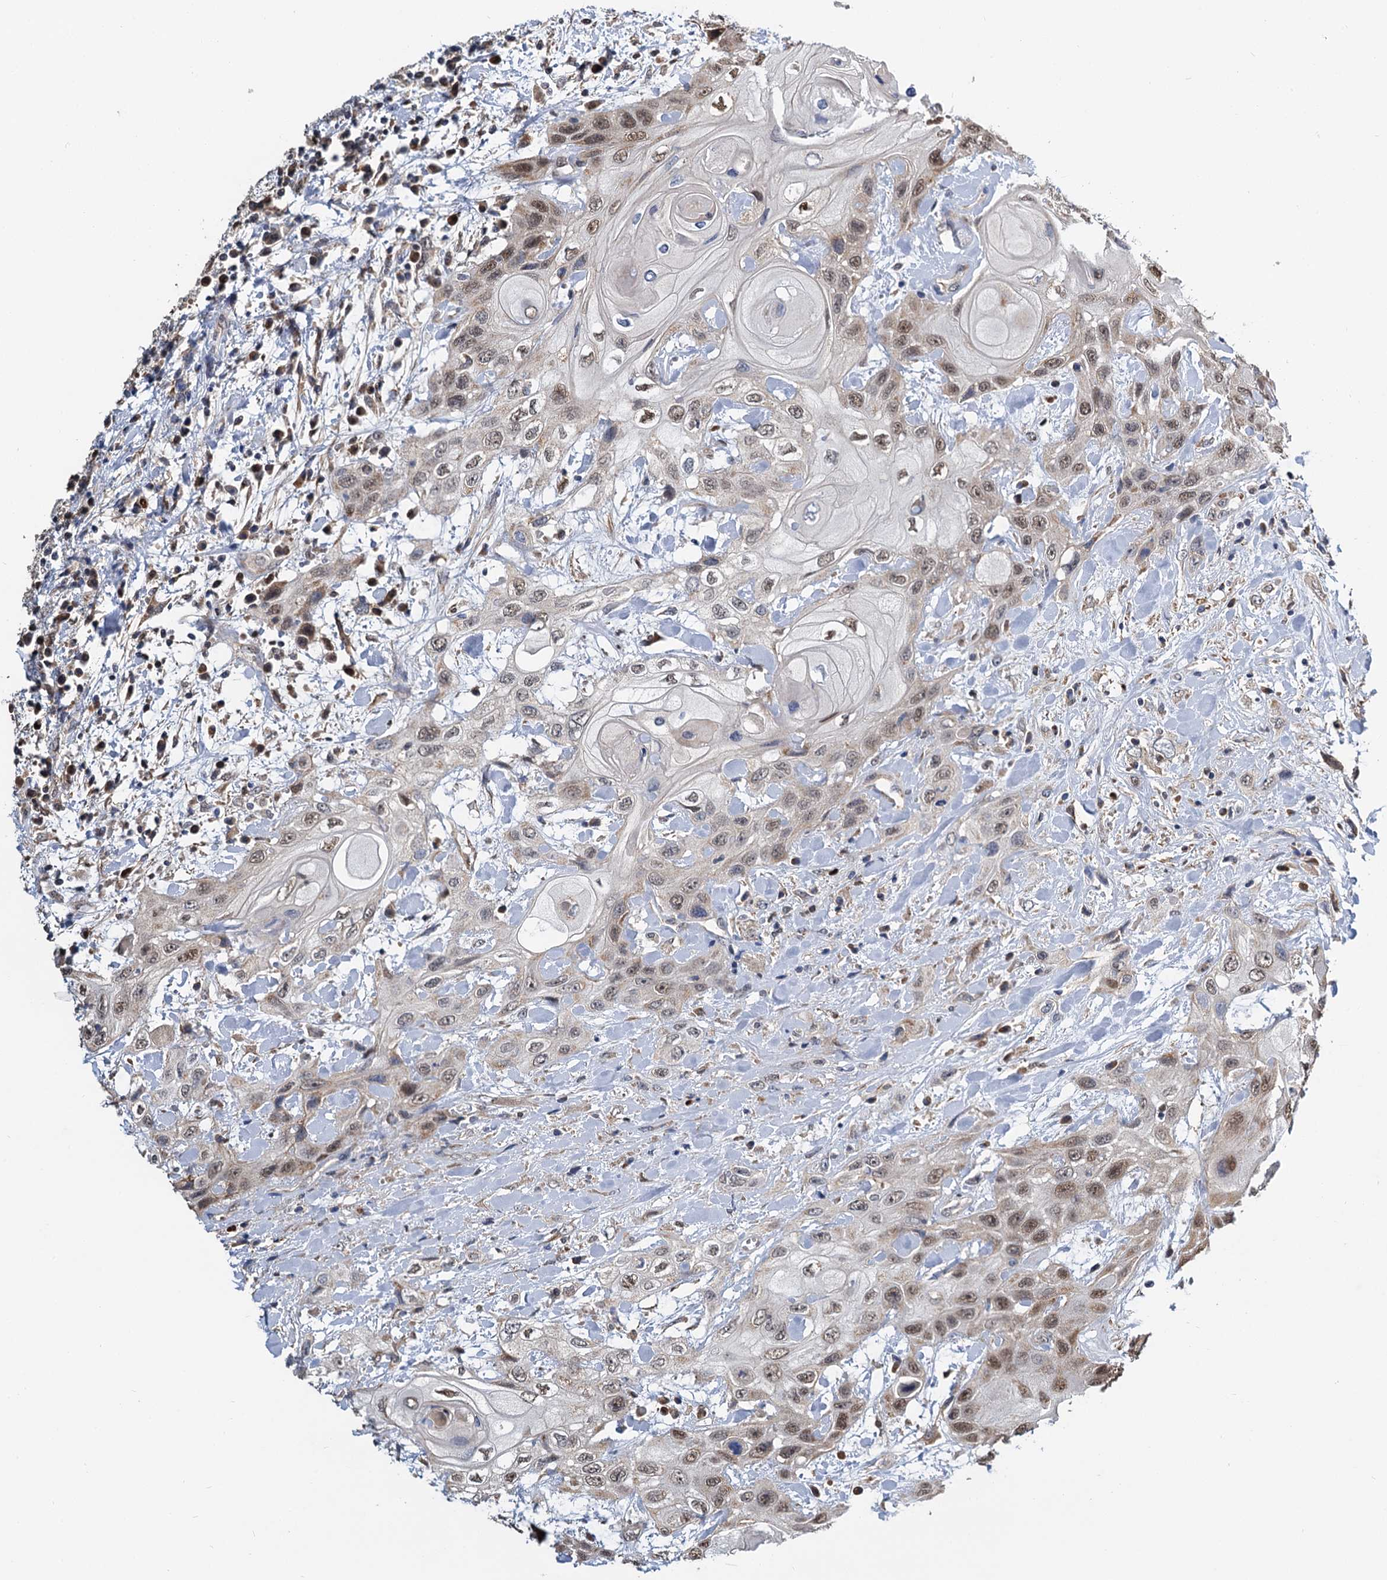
{"staining": {"intensity": "moderate", "quantity": ">75%", "location": "nuclear"}, "tissue": "head and neck cancer", "cell_type": "Tumor cells", "image_type": "cancer", "snomed": [{"axis": "morphology", "description": "Squamous cell carcinoma, NOS"}, {"axis": "topography", "description": "Head-Neck"}], "caption": "Head and neck squamous cell carcinoma stained with immunohistochemistry demonstrates moderate nuclear expression in about >75% of tumor cells. (brown staining indicates protein expression, while blue staining denotes nuclei).", "gene": "ALKBH7", "patient": {"sex": "female", "age": 43}}